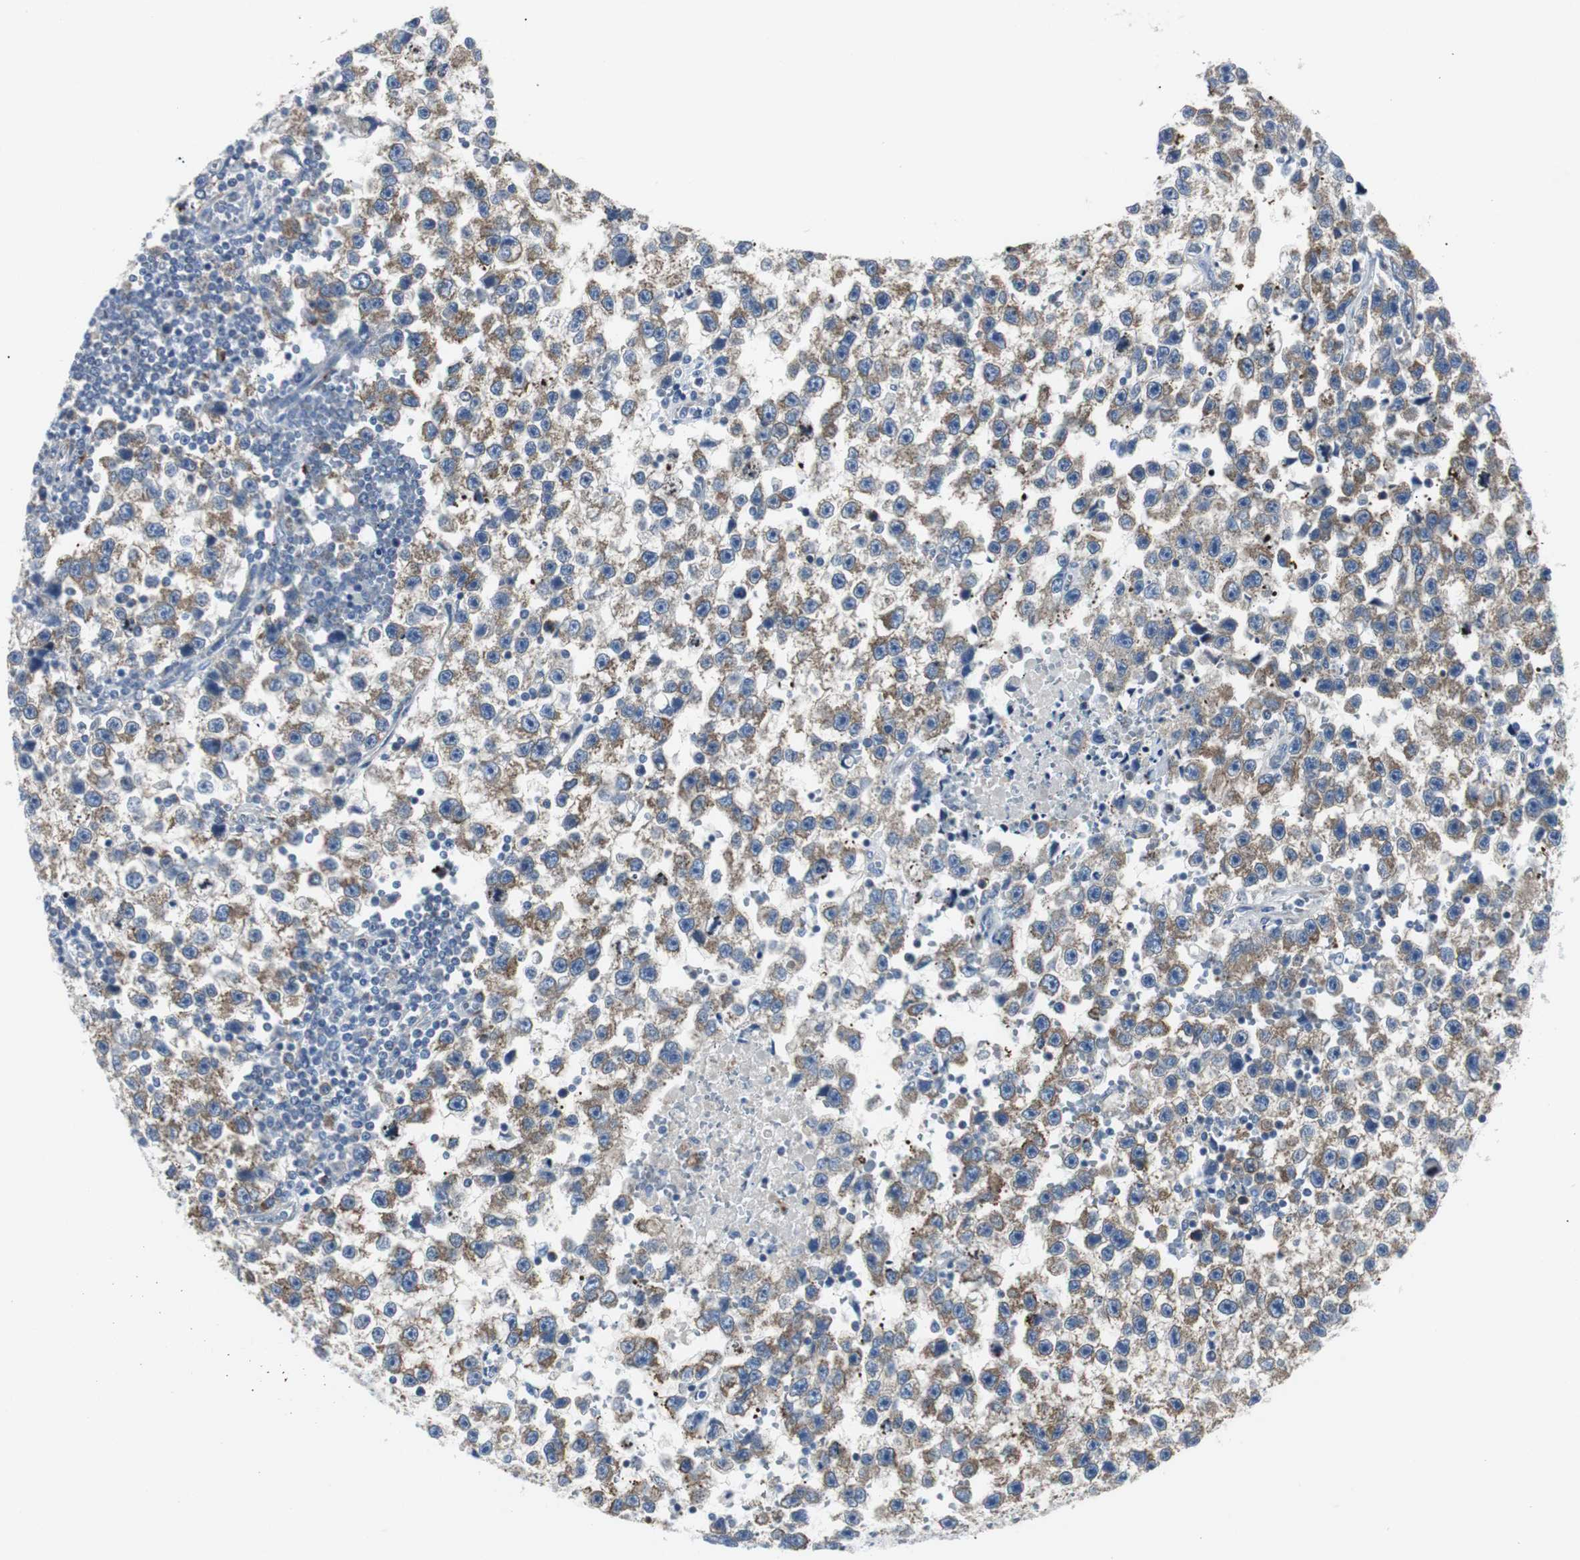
{"staining": {"intensity": "moderate", "quantity": ">75%", "location": "cytoplasmic/membranous"}, "tissue": "testis cancer", "cell_type": "Tumor cells", "image_type": "cancer", "snomed": [{"axis": "morphology", "description": "Seminoma, NOS"}, {"axis": "topography", "description": "Testis"}], "caption": "Moderate cytoplasmic/membranous positivity is appreciated in about >75% of tumor cells in seminoma (testis).", "gene": "BBC3", "patient": {"sex": "male", "age": 33}}